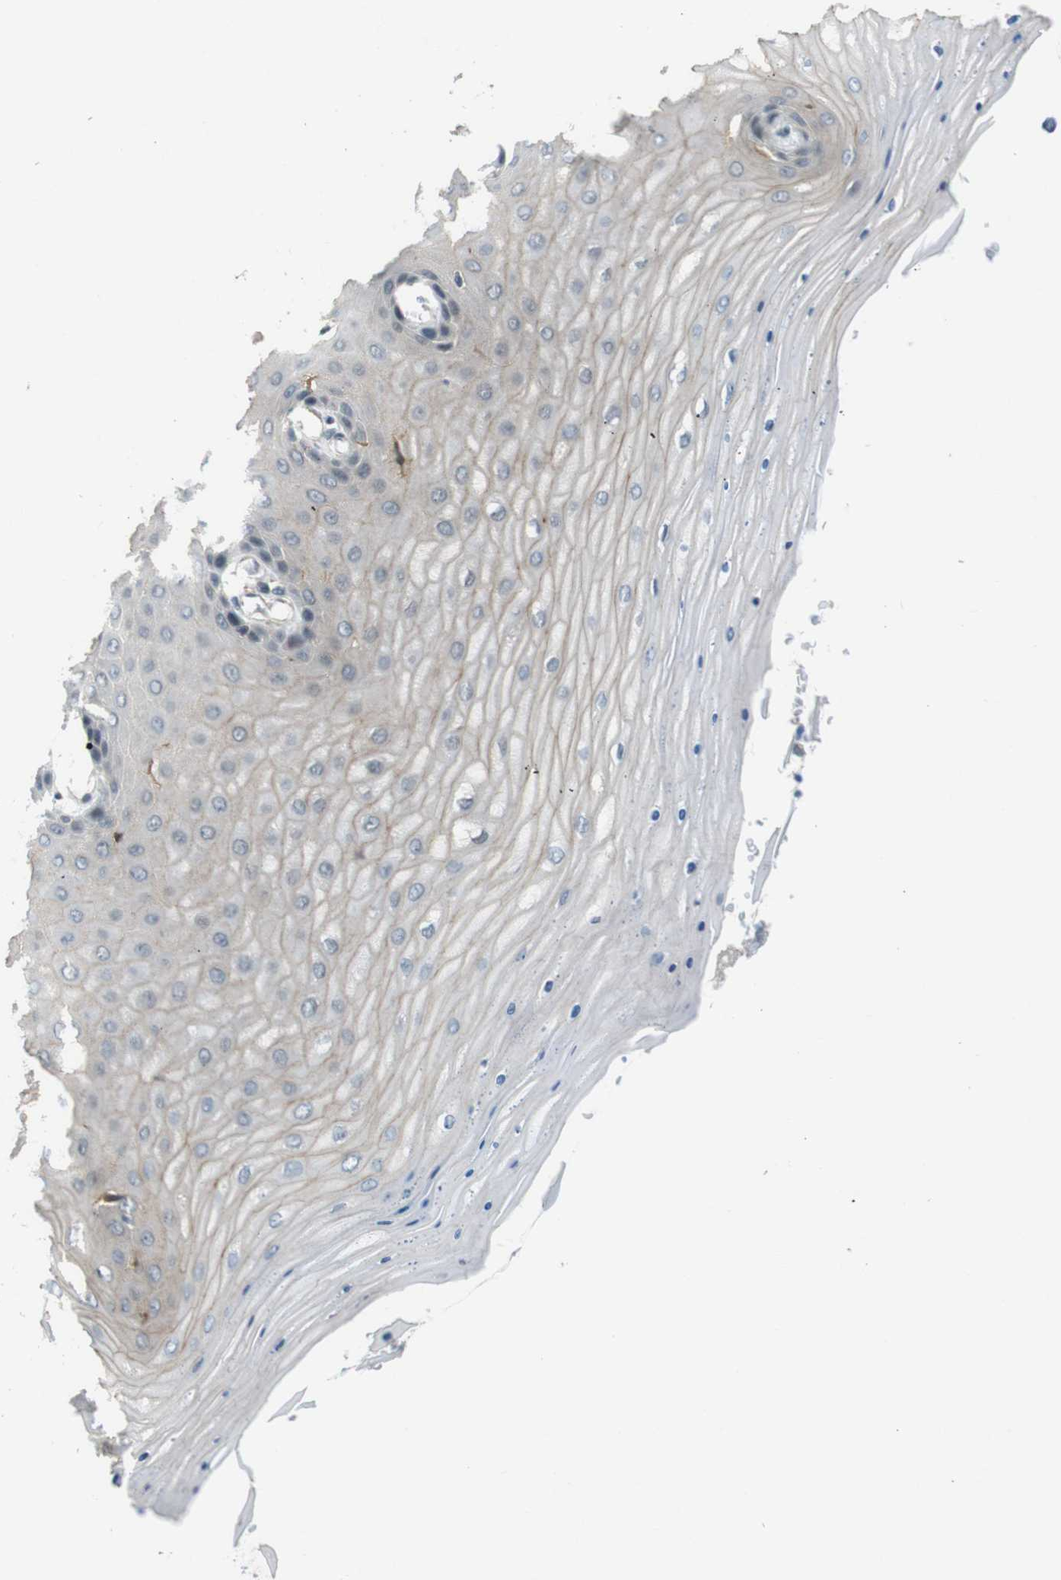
{"staining": {"intensity": "moderate", "quantity": ">75%", "location": "cytoplasmic/membranous"}, "tissue": "cervix", "cell_type": "Glandular cells", "image_type": "normal", "snomed": [{"axis": "morphology", "description": "Normal tissue, NOS"}, {"axis": "topography", "description": "Cervix"}], "caption": "This is a histology image of immunohistochemistry staining of unremarkable cervix, which shows moderate staining in the cytoplasmic/membranous of glandular cells.", "gene": "PALD1", "patient": {"sex": "female", "age": 55}}